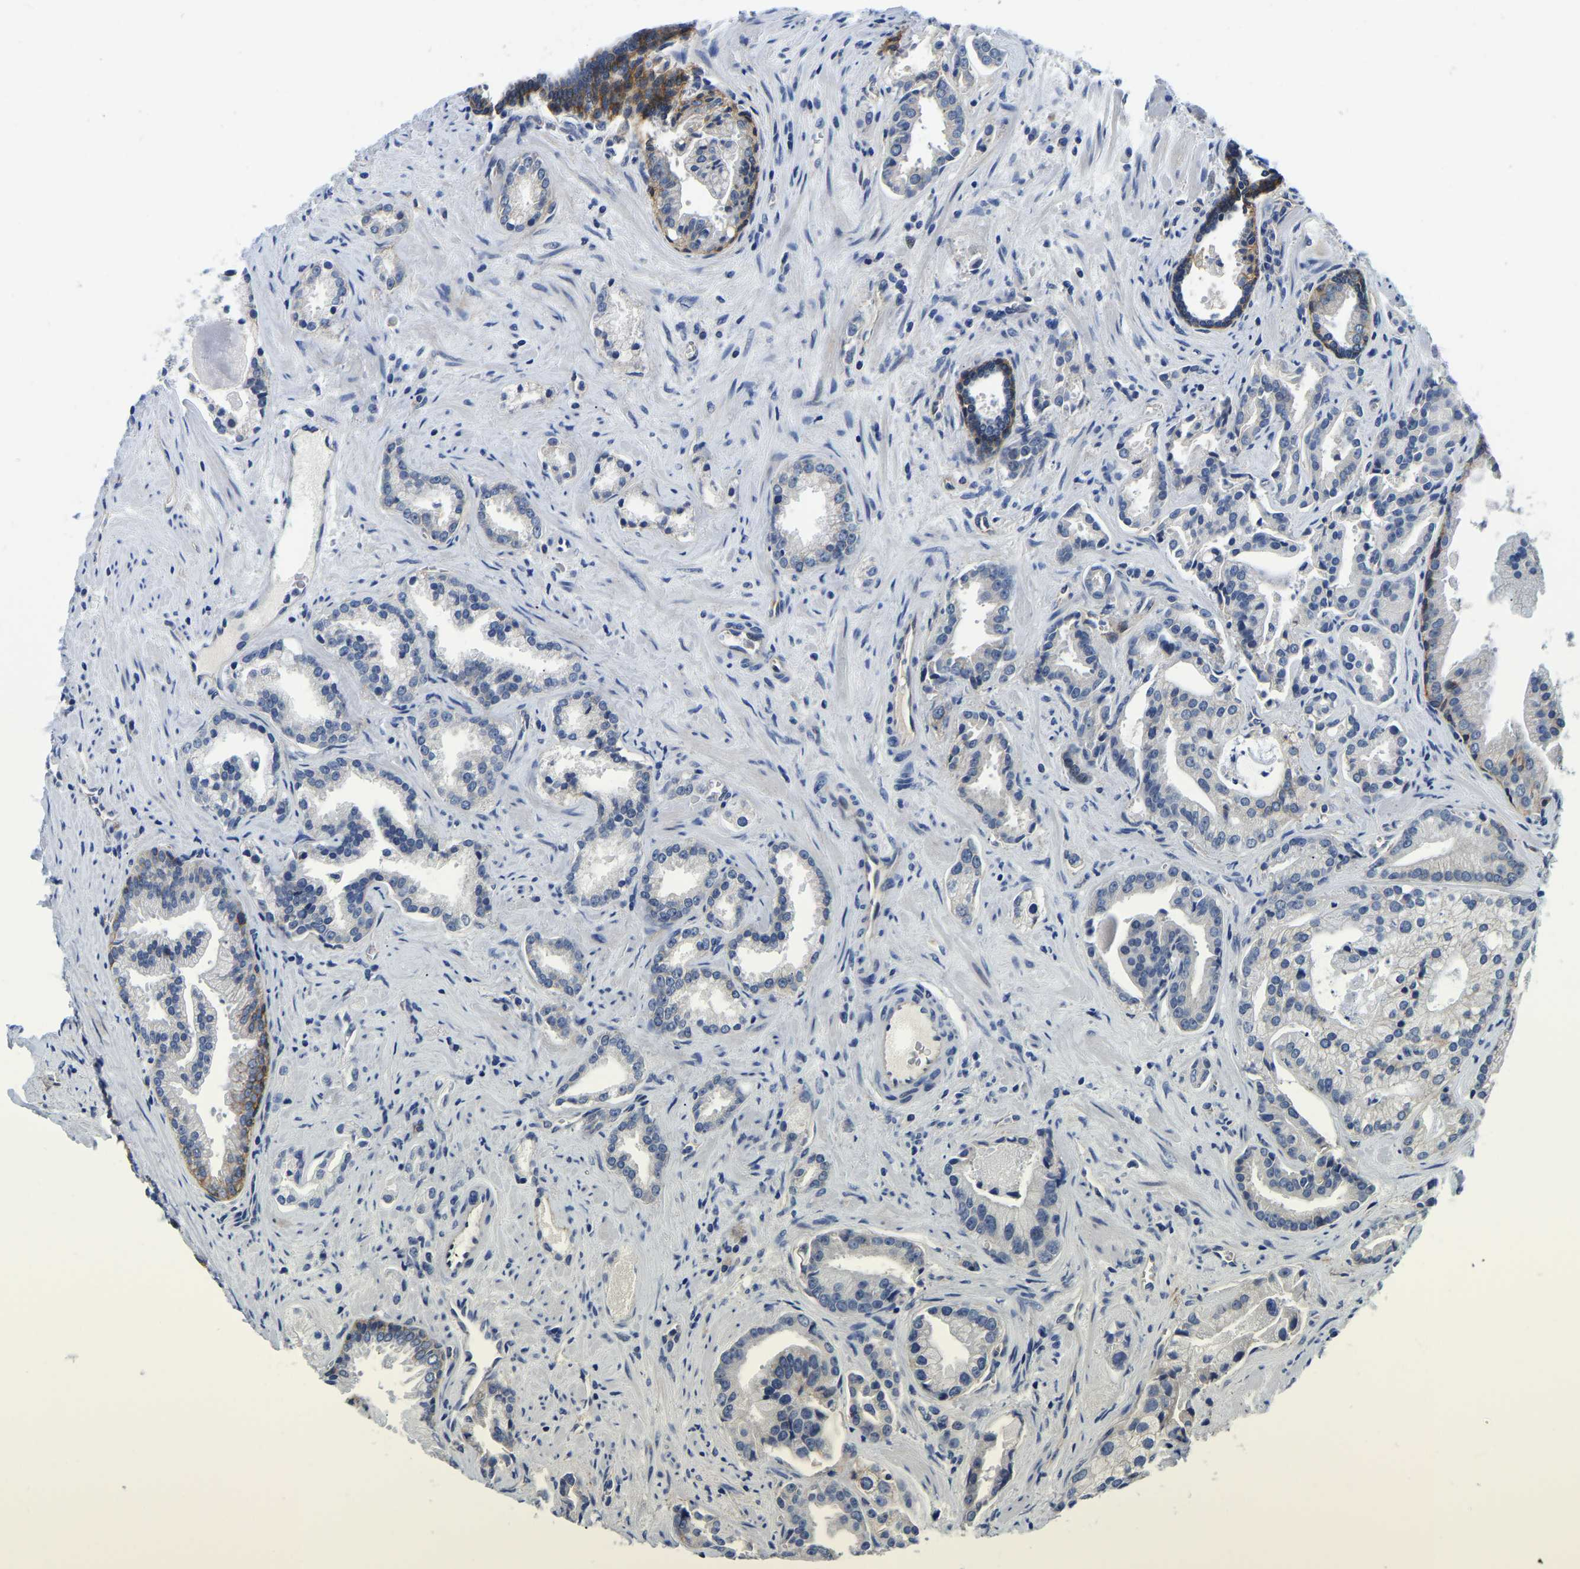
{"staining": {"intensity": "negative", "quantity": "none", "location": "none"}, "tissue": "prostate cancer", "cell_type": "Tumor cells", "image_type": "cancer", "snomed": [{"axis": "morphology", "description": "Adenocarcinoma, High grade"}, {"axis": "topography", "description": "Prostate"}], "caption": "Immunohistochemical staining of human prostate high-grade adenocarcinoma reveals no significant staining in tumor cells. (DAB (3,3'-diaminobenzidine) immunohistochemistry with hematoxylin counter stain).", "gene": "ITGA2", "patient": {"sex": "male", "age": 67}}